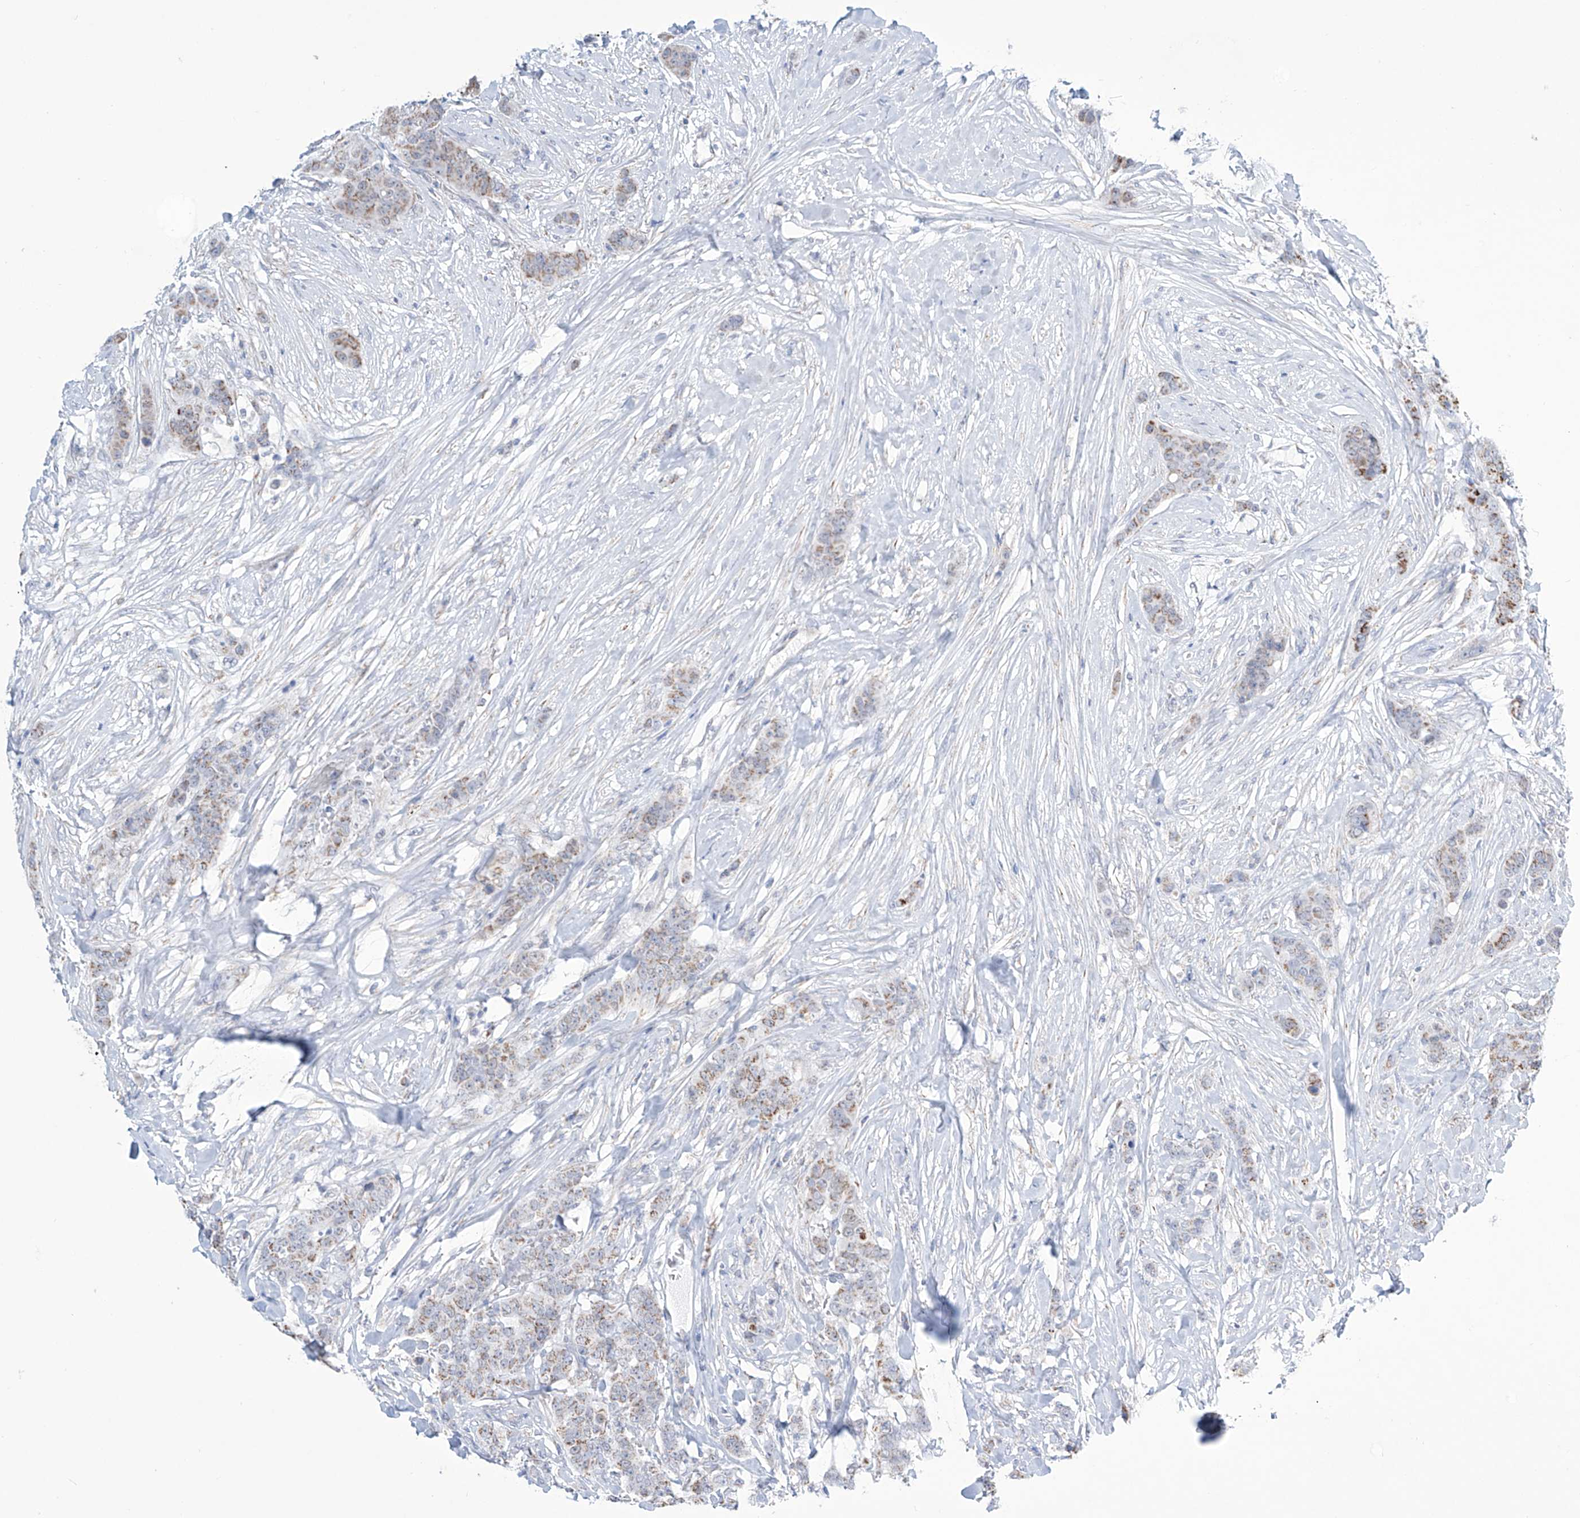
{"staining": {"intensity": "moderate", "quantity": "25%-75%", "location": "cytoplasmic/membranous"}, "tissue": "breast cancer", "cell_type": "Tumor cells", "image_type": "cancer", "snomed": [{"axis": "morphology", "description": "Duct carcinoma"}, {"axis": "topography", "description": "Breast"}], "caption": "This micrograph displays invasive ductal carcinoma (breast) stained with IHC to label a protein in brown. The cytoplasmic/membranous of tumor cells show moderate positivity for the protein. Nuclei are counter-stained blue.", "gene": "ALDH6A1", "patient": {"sex": "female", "age": 40}}